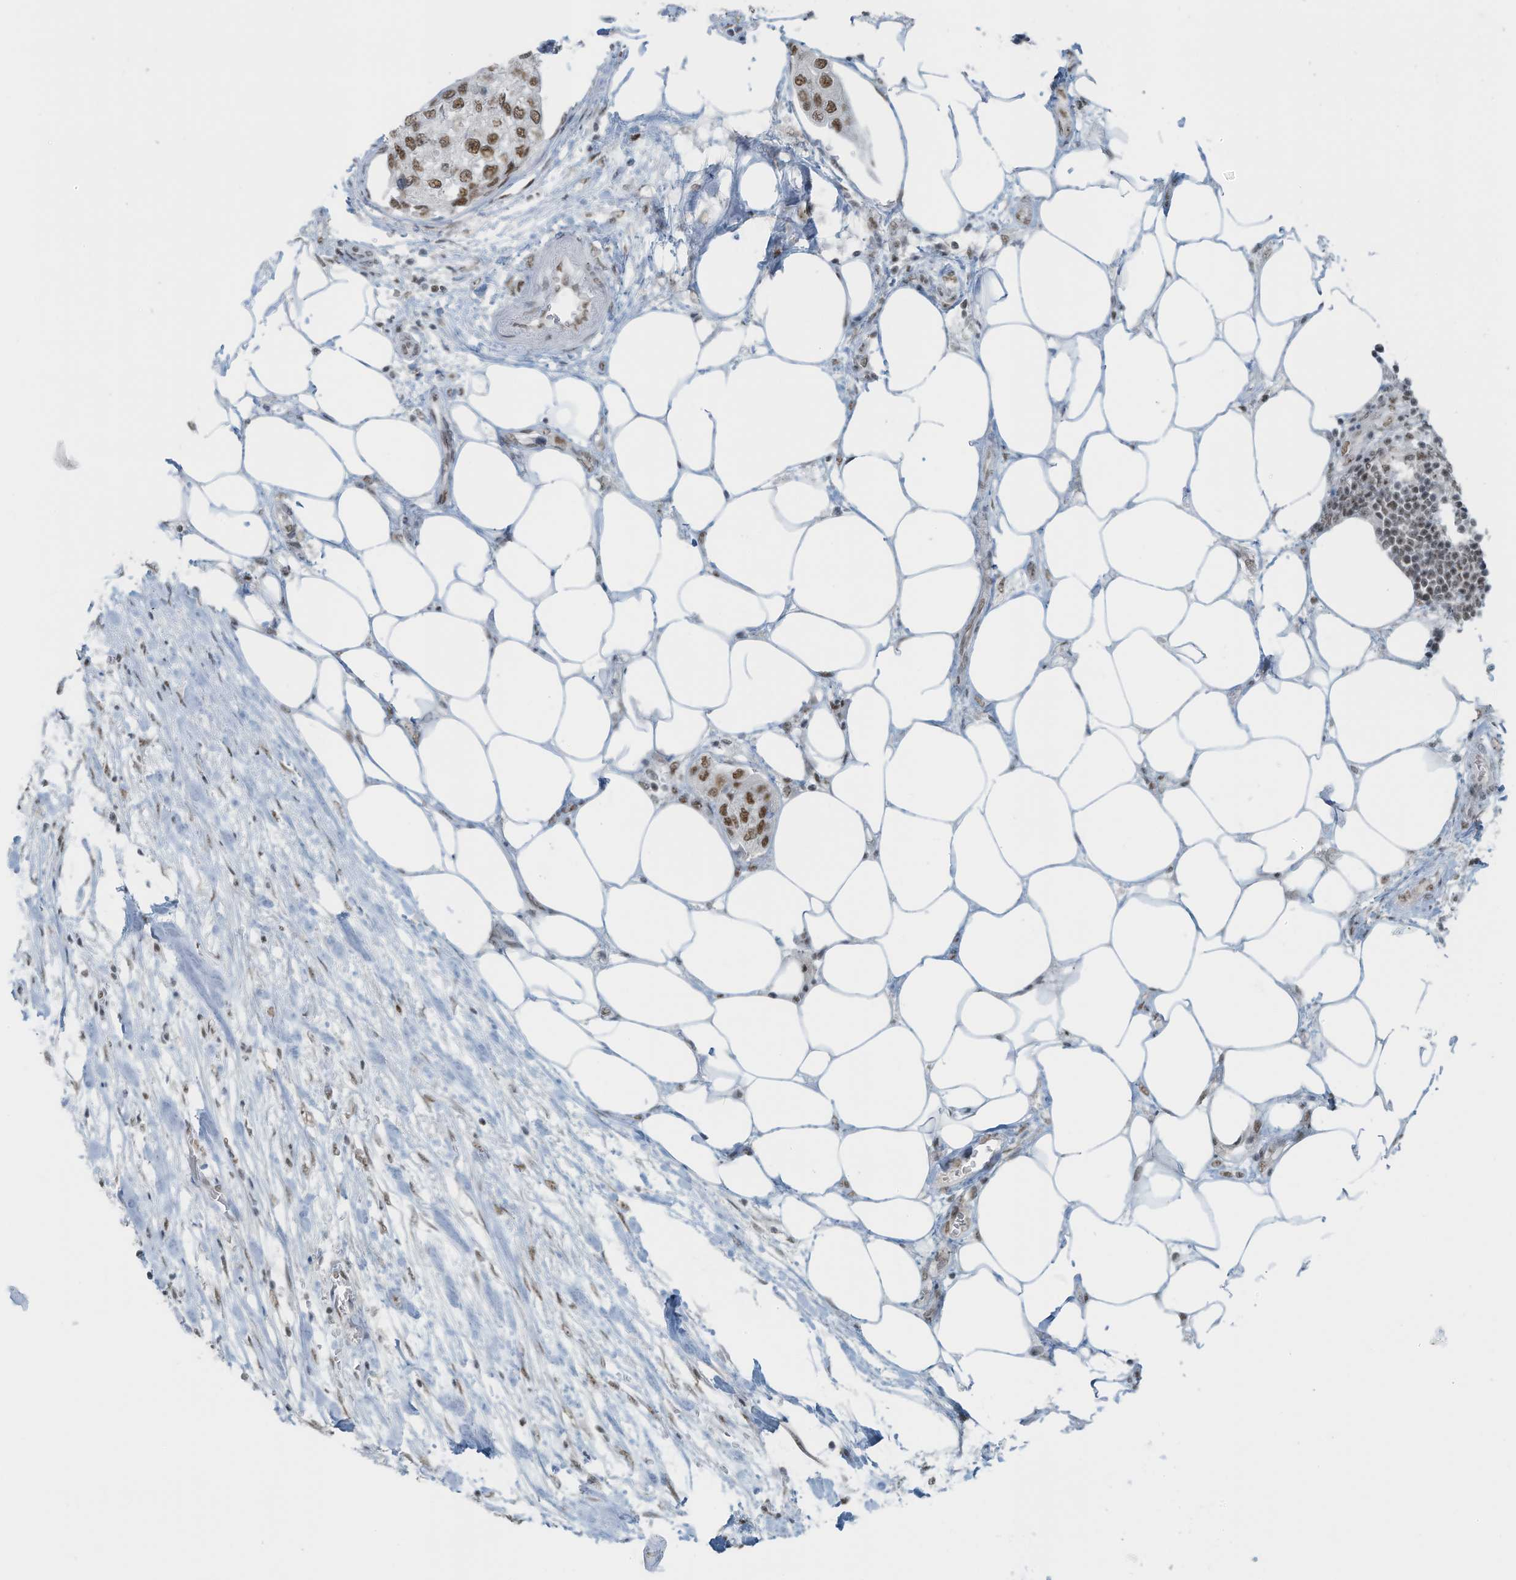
{"staining": {"intensity": "moderate", "quantity": ">75%", "location": "nuclear"}, "tissue": "urothelial cancer", "cell_type": "Tumor cells", "image_type": "cancer", "snomed": [{"axis": "morphology", "description": "Urothelial carcinoma, High grade"}, {"axis": "topography", "description": "Urinary bladder"}], "caption": "Protein expression analysis of human urothelial cancer reveals moderate nuclear staining in about >75% of tumor cells.", "gene": "WRNIP1", "patient": {"sex": "male", "age": 64}}